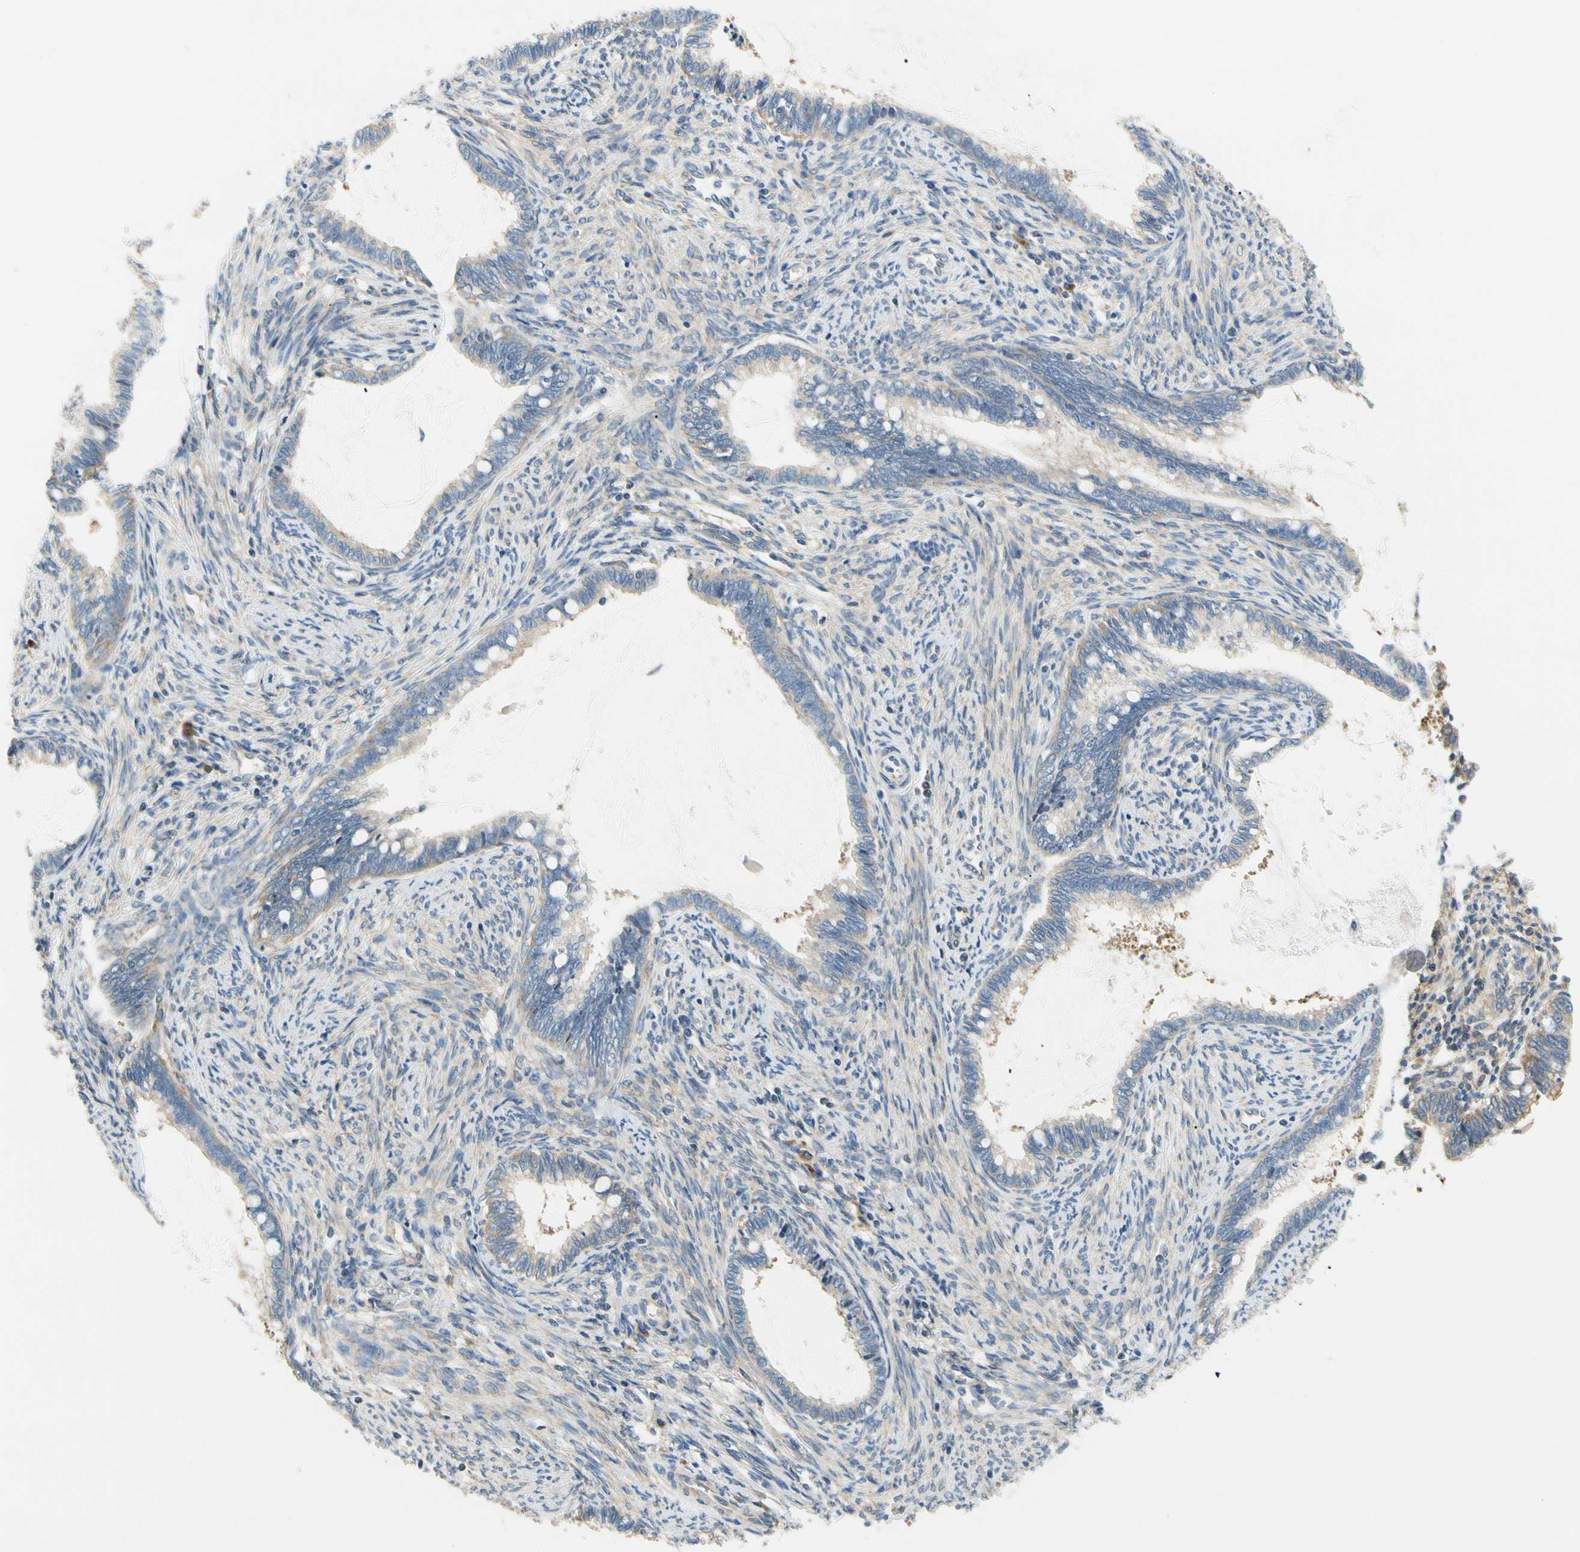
{"staining": {"intensity": "weak", "quantity": ">75%", "location": "cytoplasmic/membranous"}, "tissue": "cervical cancer", "cell_type": "Tumor cells", "image_type": "cancer", "snomed": [{"axis": "morphology", "description": "Adenocarcinoma, NOS"}, {"axis": "topography", "description": "Cervix"}], "caption": "Human cervical cancer (adenocarcinoma) stained with a protein marker reveals weak staining in tumor cells.", "gene": "LRRC47", "patient": {"sex": "female", "age": 44}}